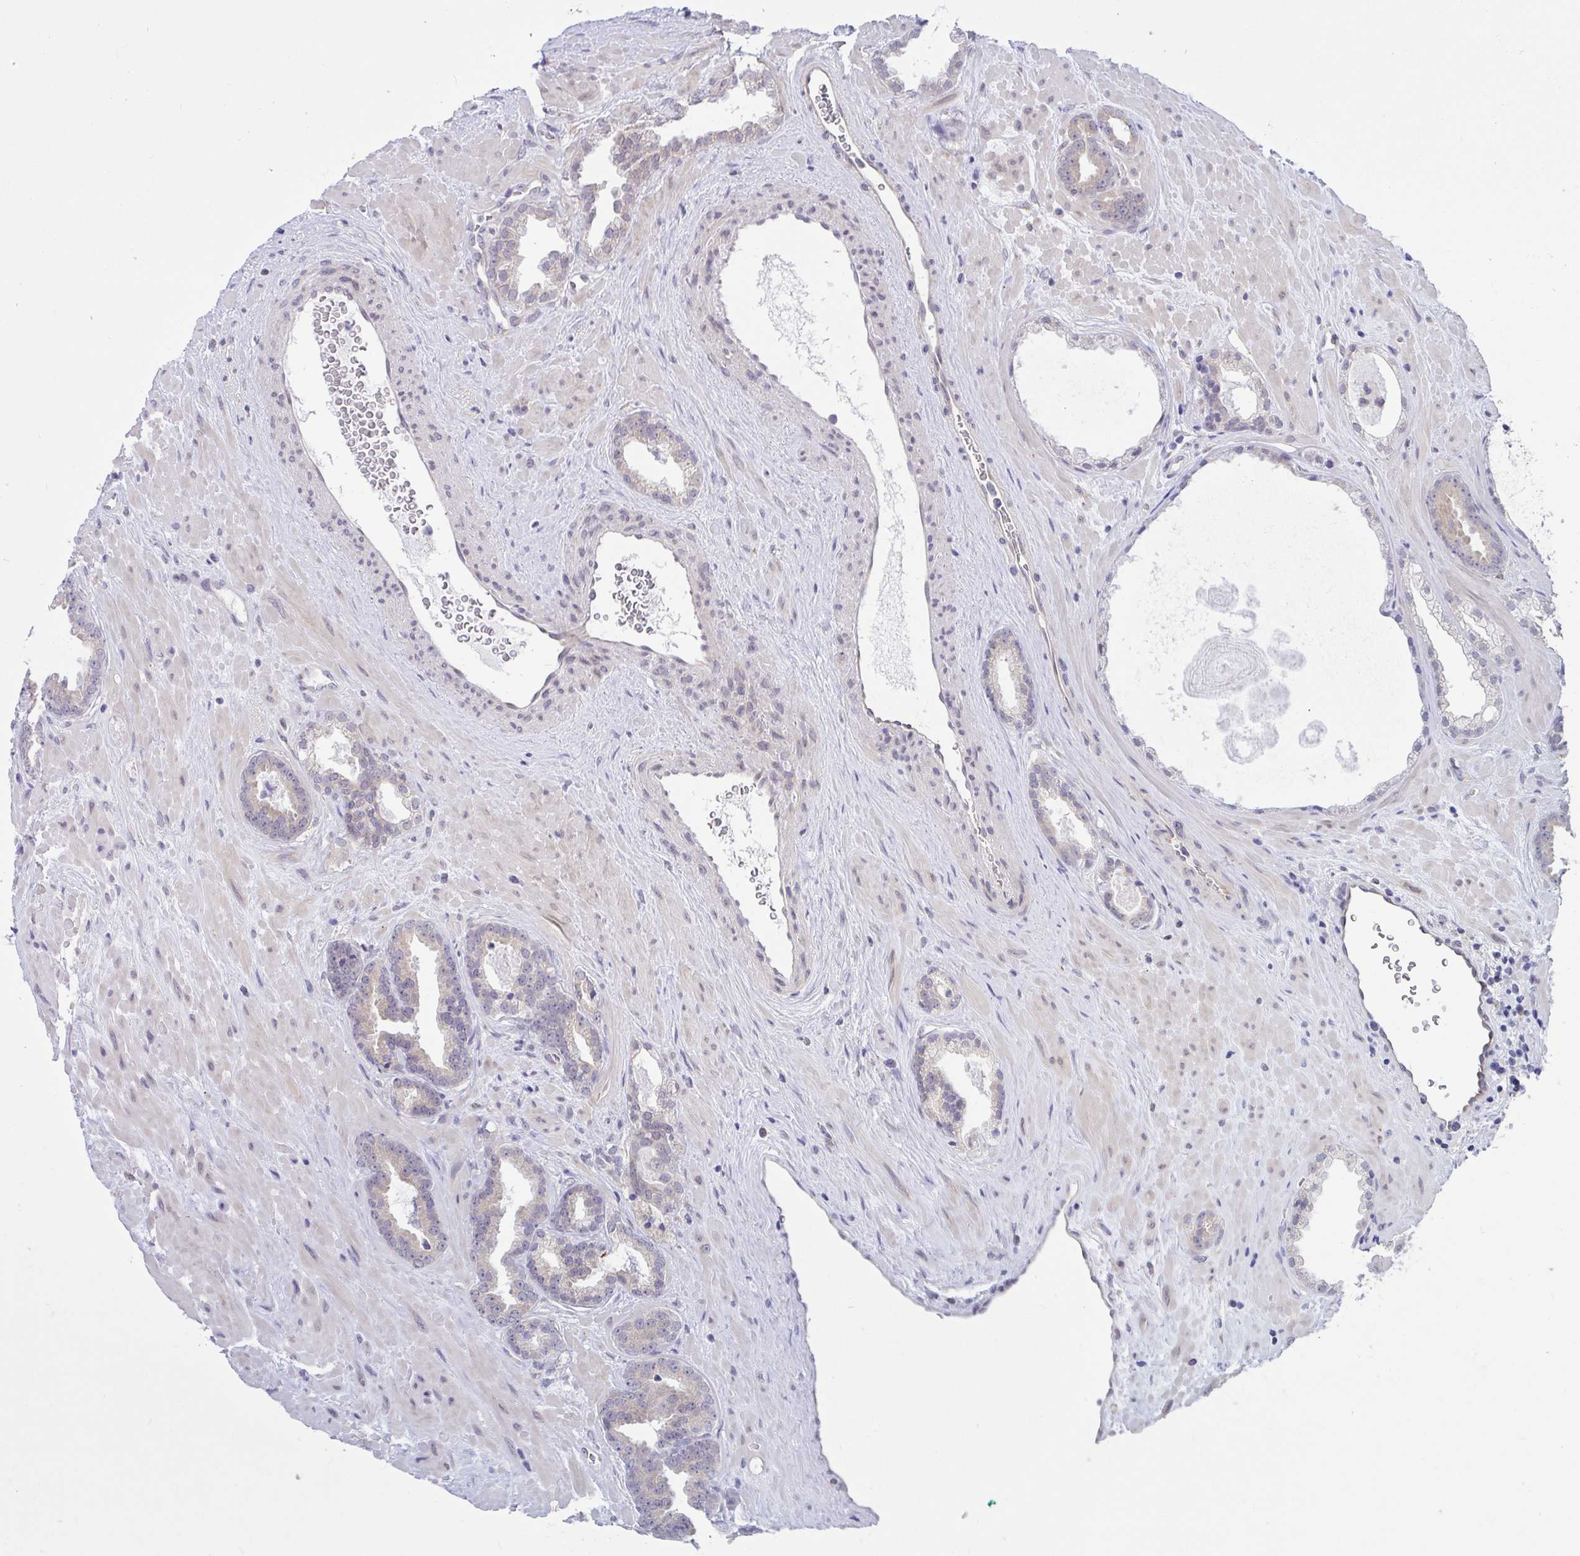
{"staining": {"intensity": "negative", "quantity": "none", "location": "none"}, "tissue": "prostate cancer", "cell_type": "Tumor cells", "image_type": "cancer", "snomed": [{"axis": "morphology", "description": "Adenocarcinoma, Low grade"}, {"axis": "topography", "description": "Prostate"}], "caption": "The immunohistochemistry (IHC) histopathology image has no significant expression in tumor cells of prostate cancer tissue.", "gene": "CAMLG", "patient": {"sex": "male", "age": 62}}